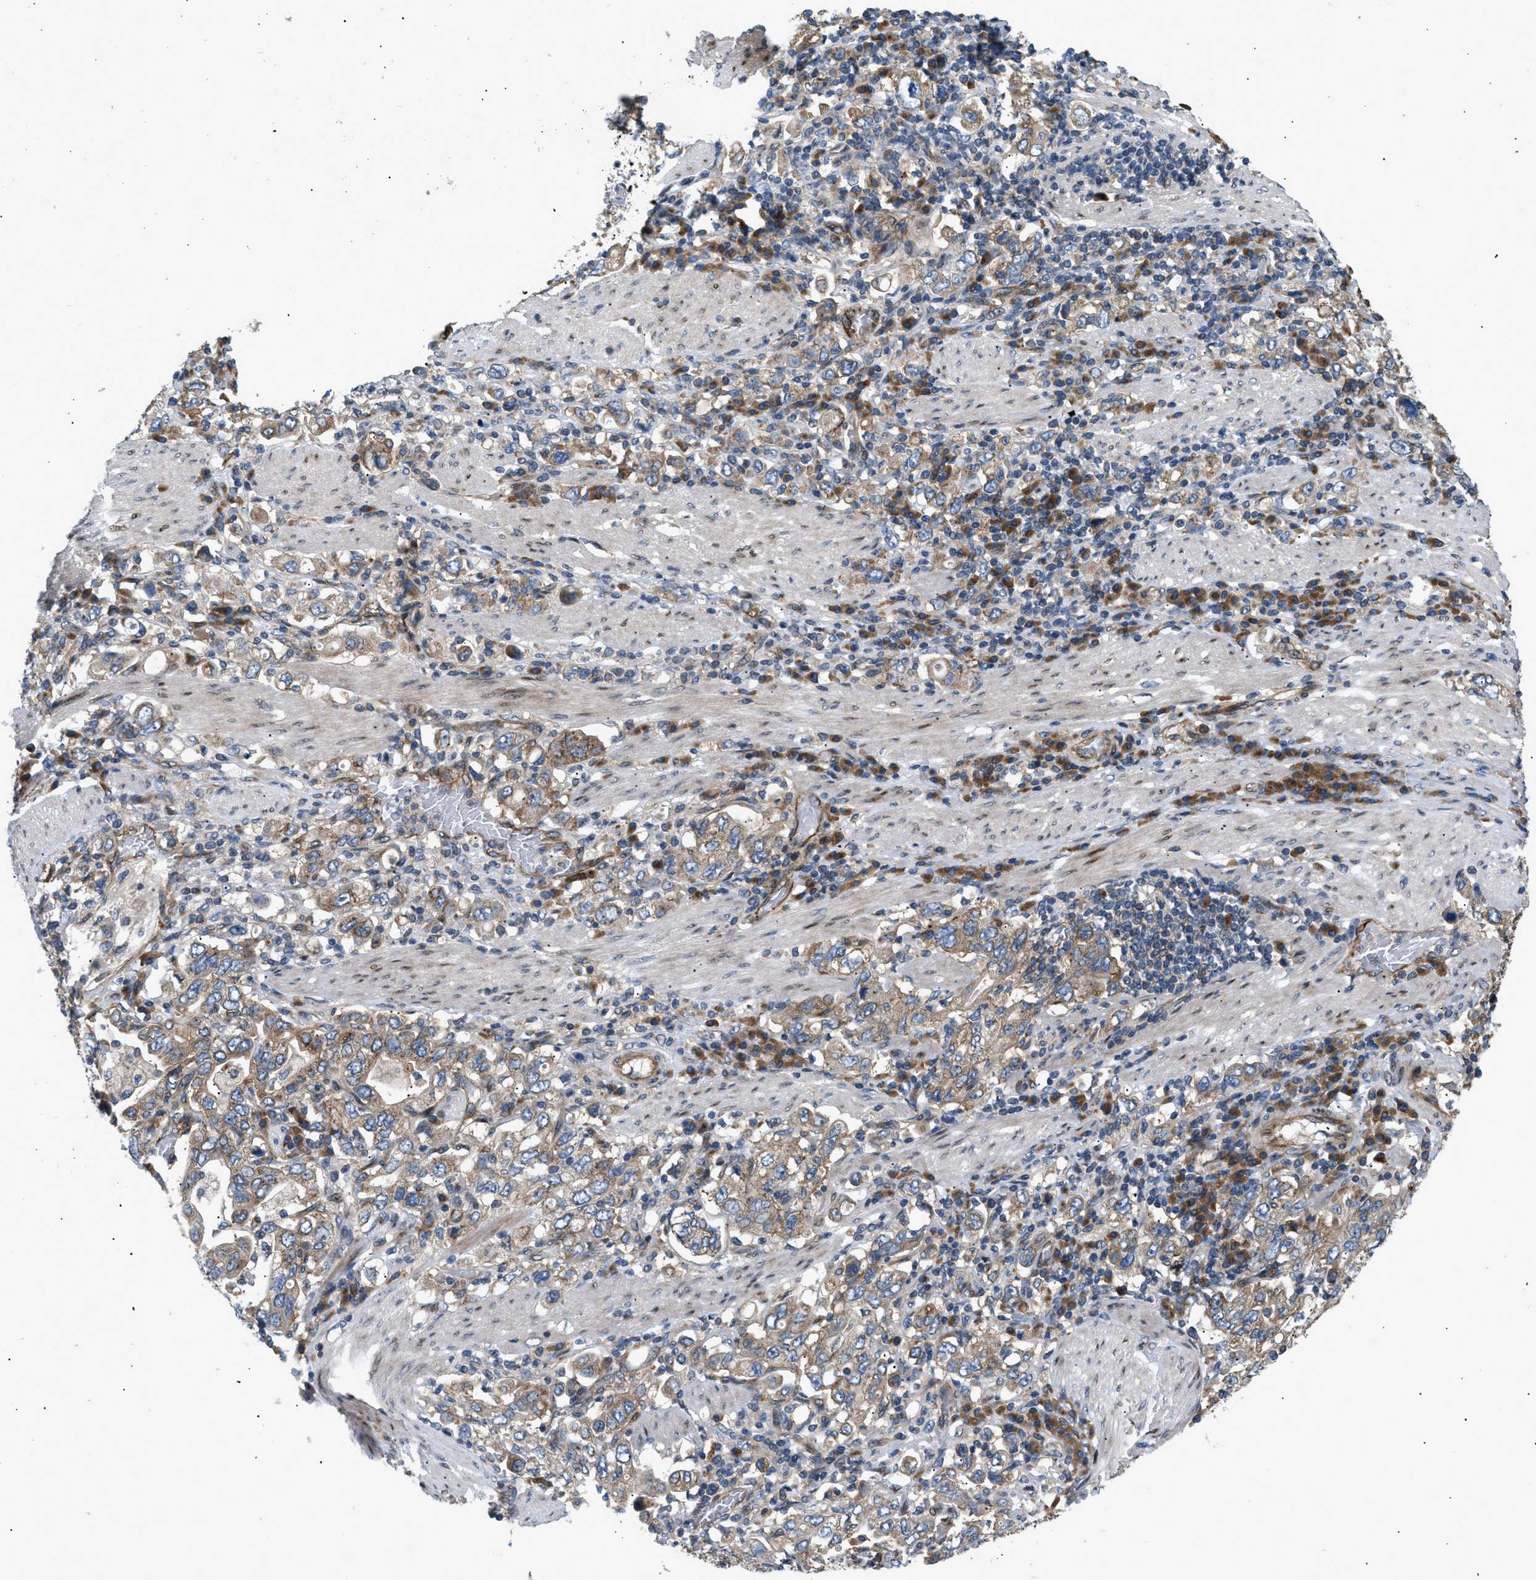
{"staining": {"intensity": "moderate", "quantity": "25%-75%", "location": "cytoplasmic/membranous"}, "tissue": "stomach cancer", "cell_type": "Tumor cells", "image_type": "cancer", "snomed": [{"axis": "morphology", "description": "Adenocarcinoma, NOS"}, {"axis": "topography", "description": "Stomach, upper"}], "caption": "Adenocarcinoma (stomach) stained for a protein (brown) demonstrates moderate cytoplasmic/membranous positive positivity in approximately 25%-75% of tumor cells.", "gene": "LYSMD3", "patient": {"sex": "male", "age": 62}}